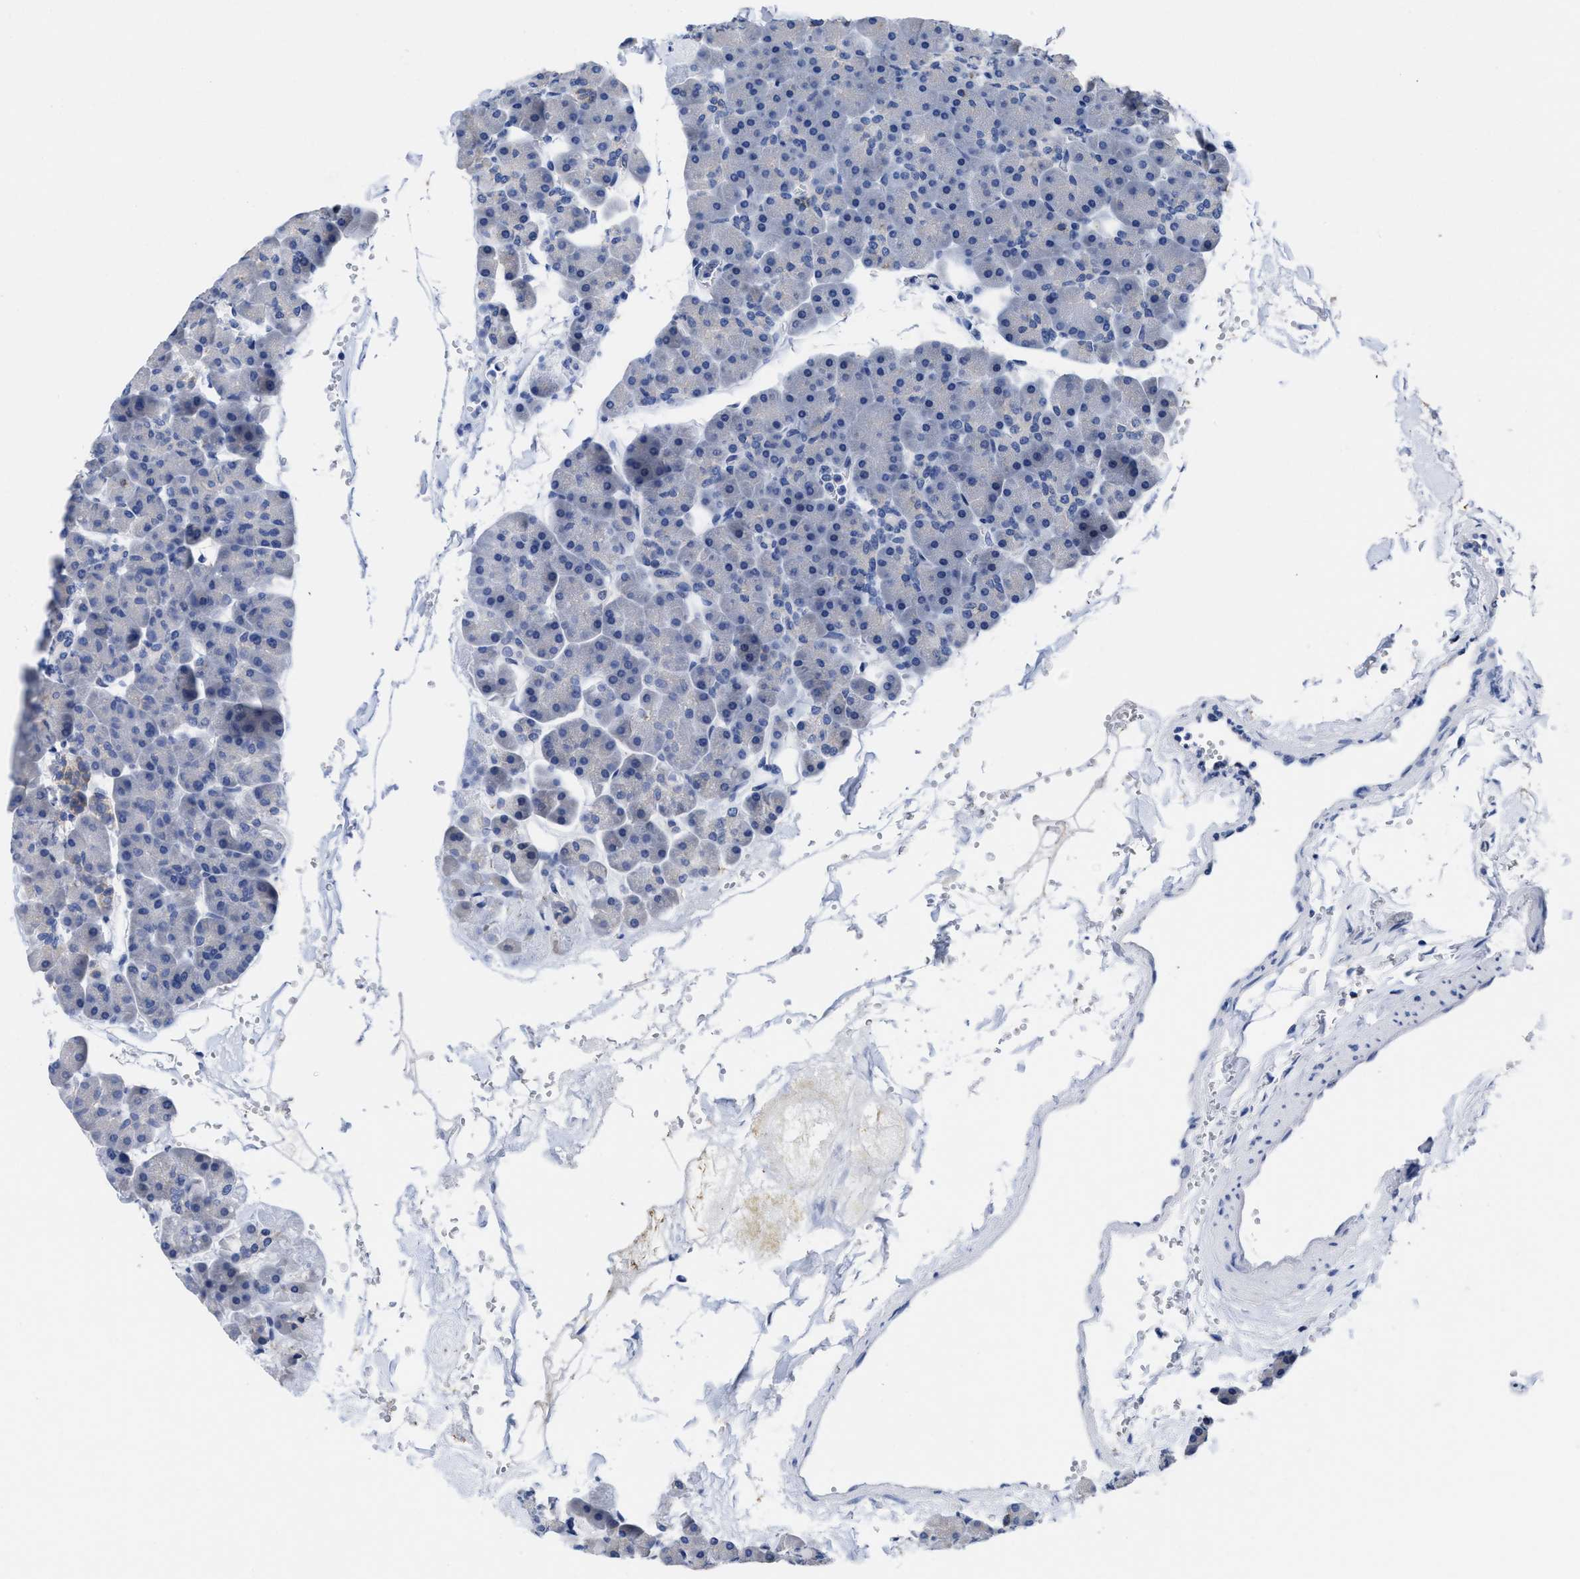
{"staining": {"intensity": "negative", "quantity": "none", "location": "none"}, "tissue": "pancreas", "cell_type": "Exocrine glandular cells", "image_type": "normal", "snomed": [{"axis": "morphology", "description": "Normal tissue, NOS"}, {"axis": "topography", "description": "Pancreas"}], "caption": "Protein analysis of benign pancreas displays no significant staining in exocrine glandular cells.", "gene": "HOOK1", "patient": {"sex": "male", "age": 35}}